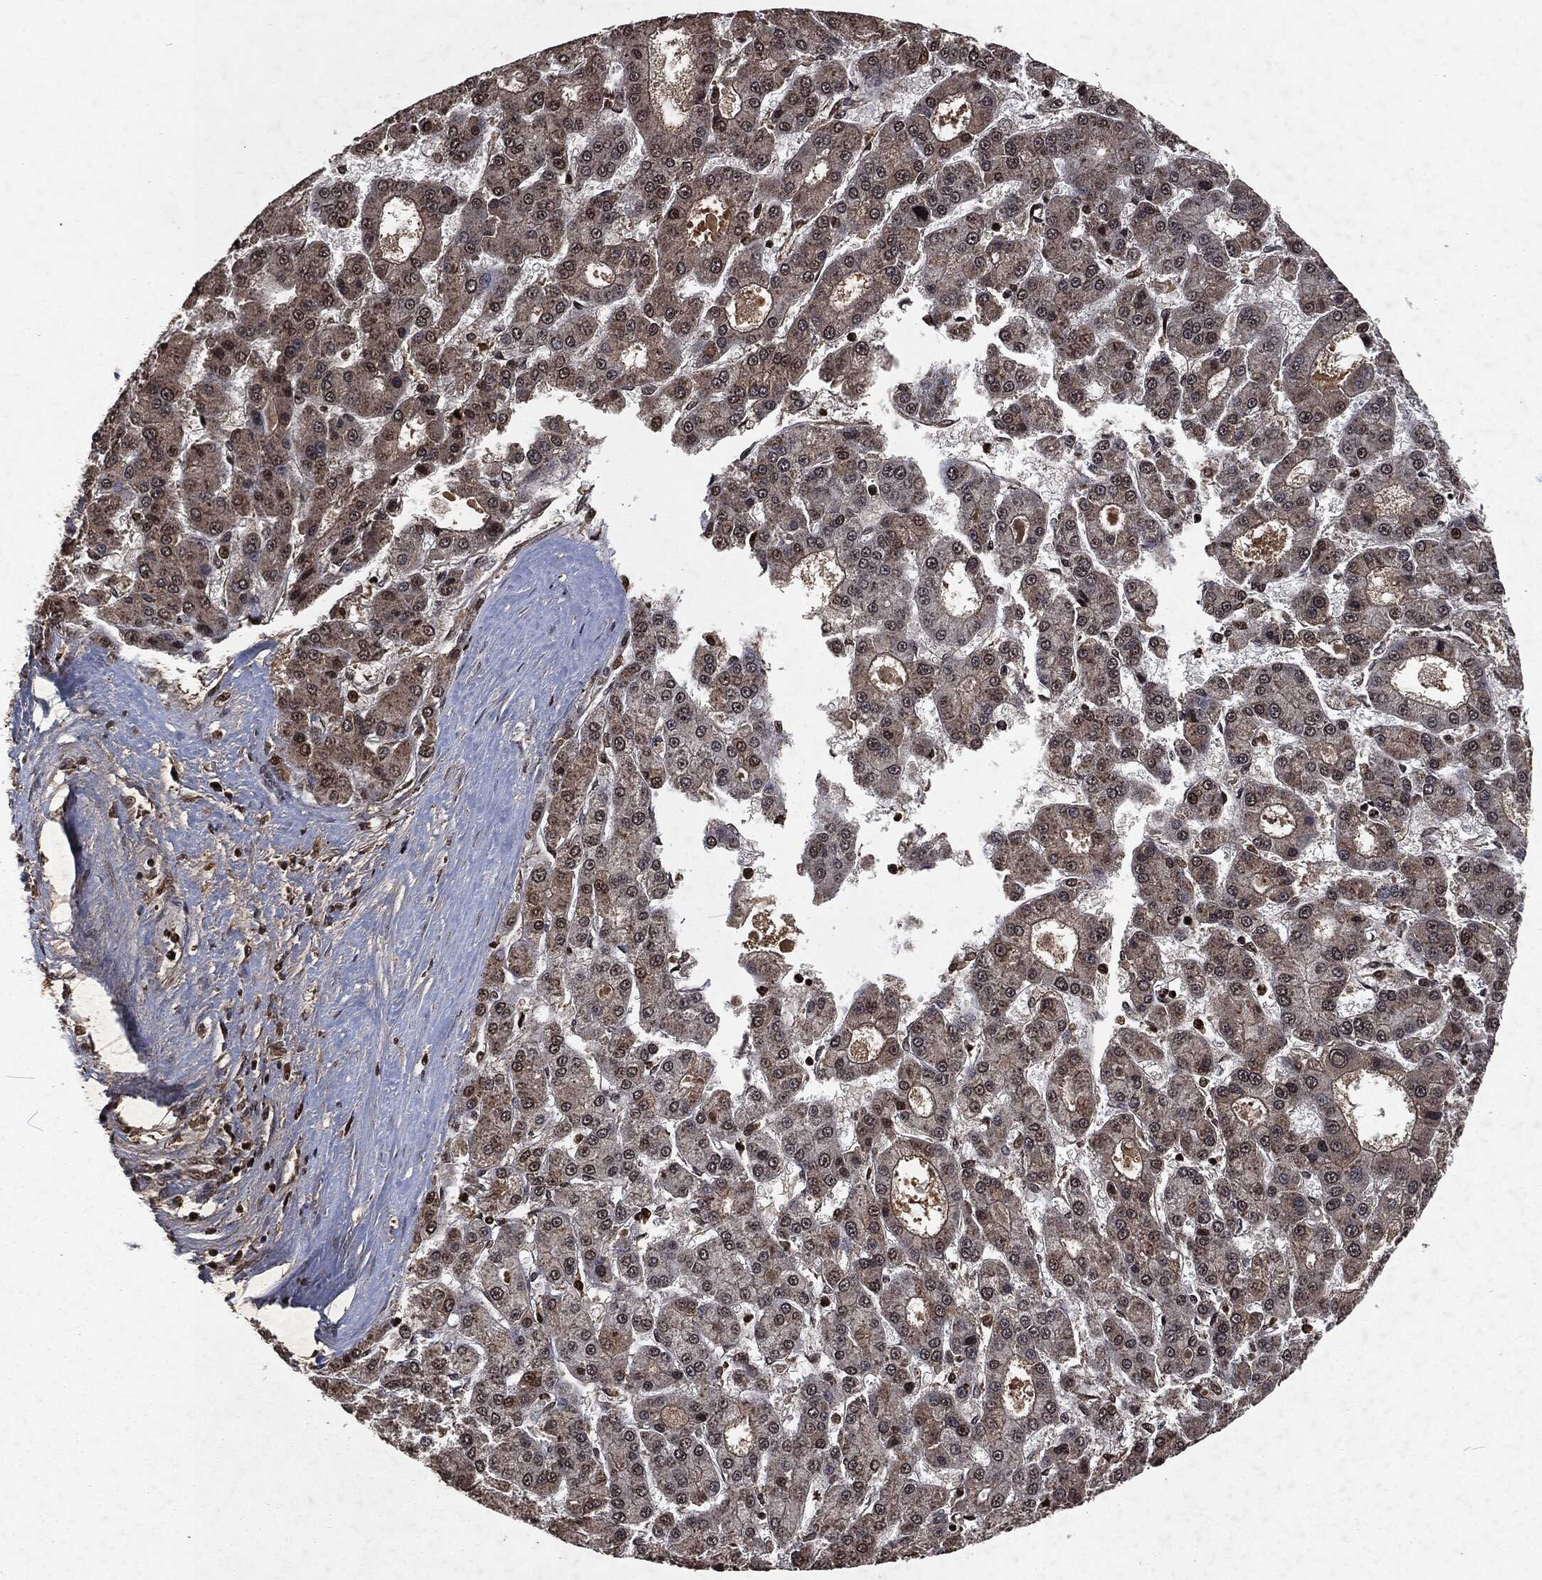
{"staining": {"intensity": "weak", "quantity": "<25%", "location": "cytoplasmic/membranous"}, "tissue": "liver cancer", "cell_type": "Tumor cells", "image_type": "cancer", "snomed": [{"axis": "morphology", "description": "Carcinoma, Hepatocellular, NOS"}, {"axis": "topography", "description": "Liver"}], "caption": "Micrograph shows no protein staining in tumor cells of liver hepatocellular carcinoma tissue. Nuclei are stained in blue.", "gene": "SNAI1", "patient": {"sex": "male", "age": 70}}